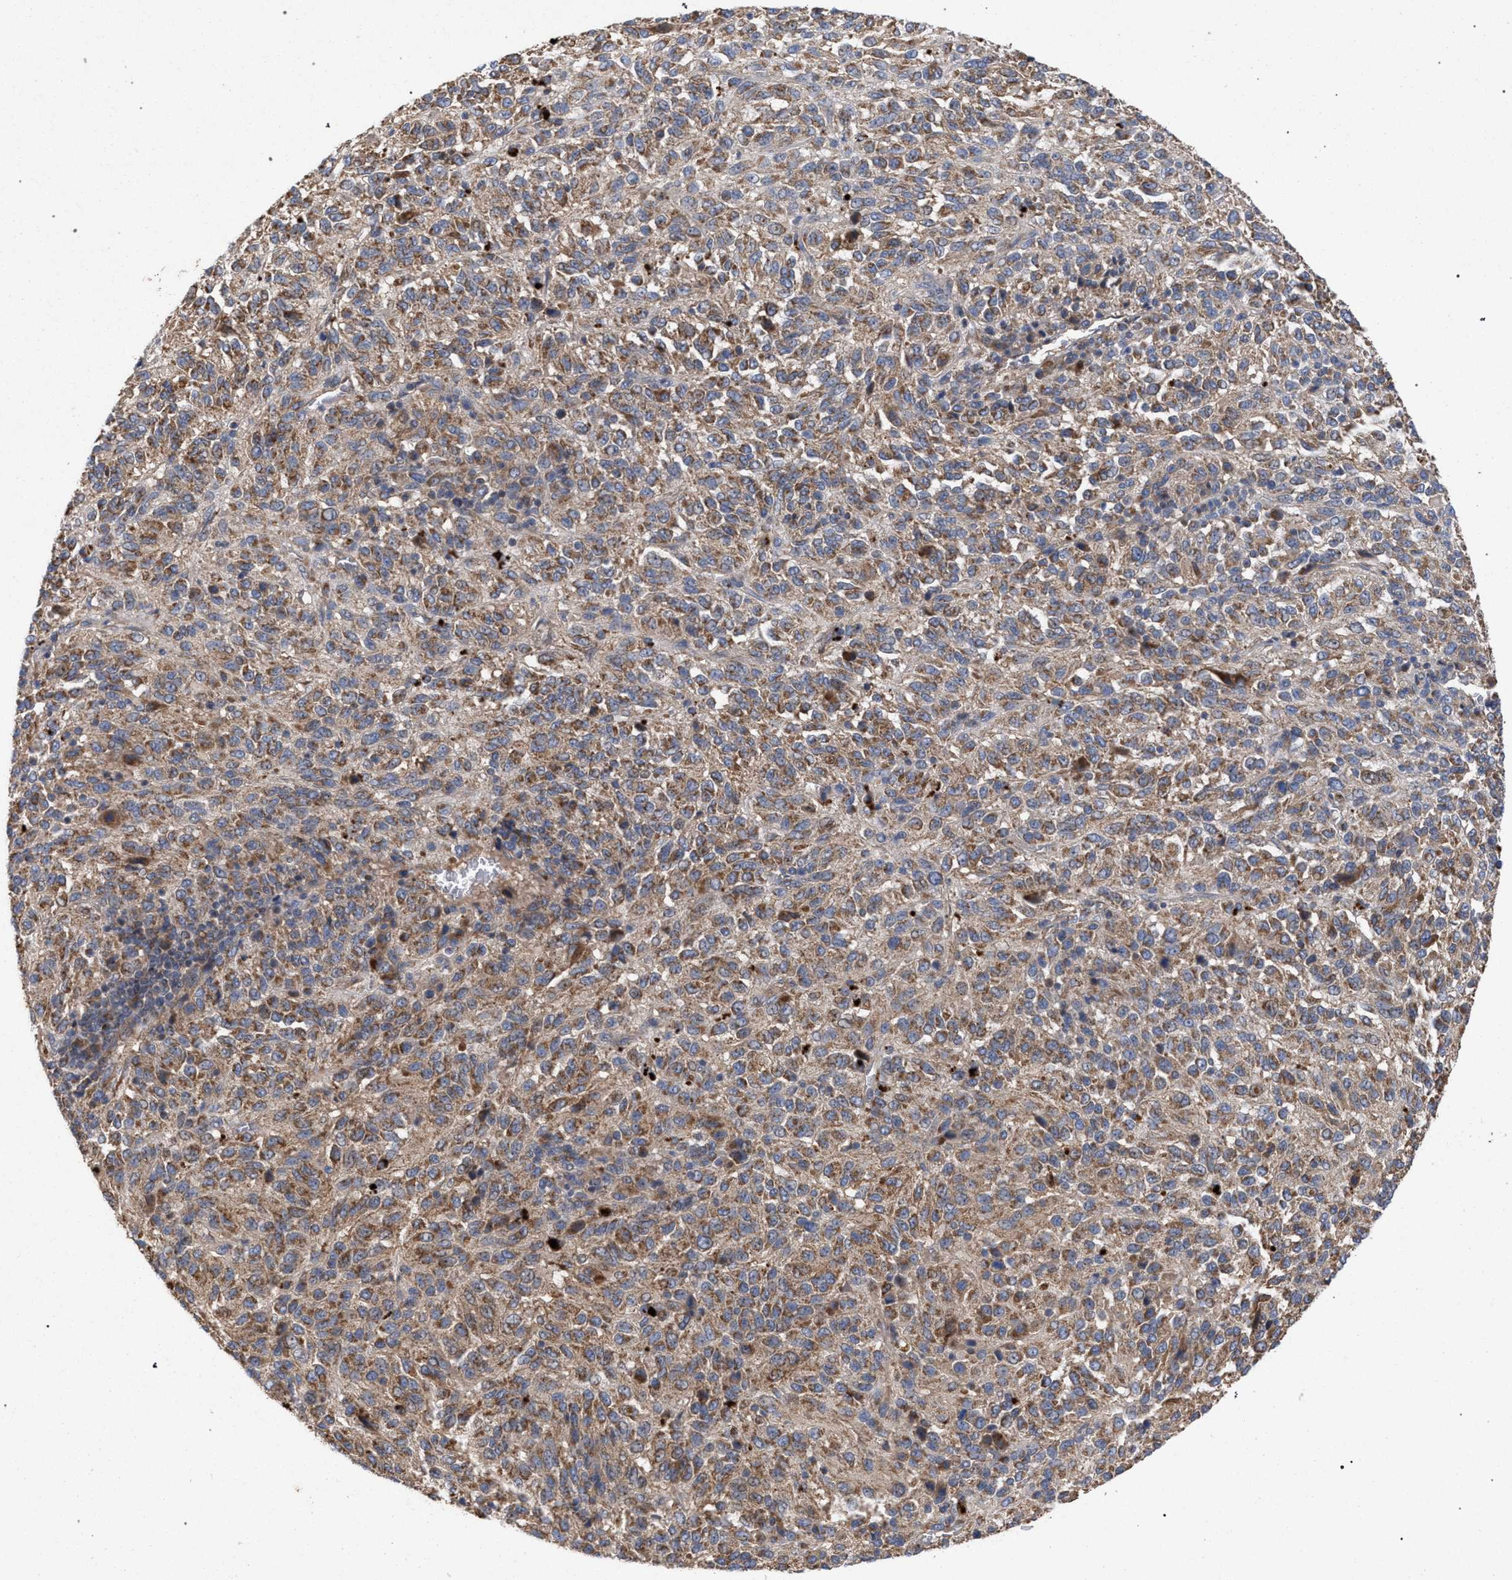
{"staining": {"intensity": "moderate", "quantity": ">75%", "location": "cytoplasmic/membranous"}, "tissue": "melanoma", "cell_type": "Tumor cells", "image_type": "cancer", "snomed": [{"axis": "morphology", "description": "Malignant melanoma, Metastatic site"}, {"axis": "topography", "description": "Lung"}], "caption": "DAB immunohistochemical staining of human malignant melanoma (metastatic site) displays moderate cytoplasmic/membranous protein positivity in approximately >75% of tumor cells.", "gene": "BCL2L12", "patient": {"sex": "male", "age": 64}}